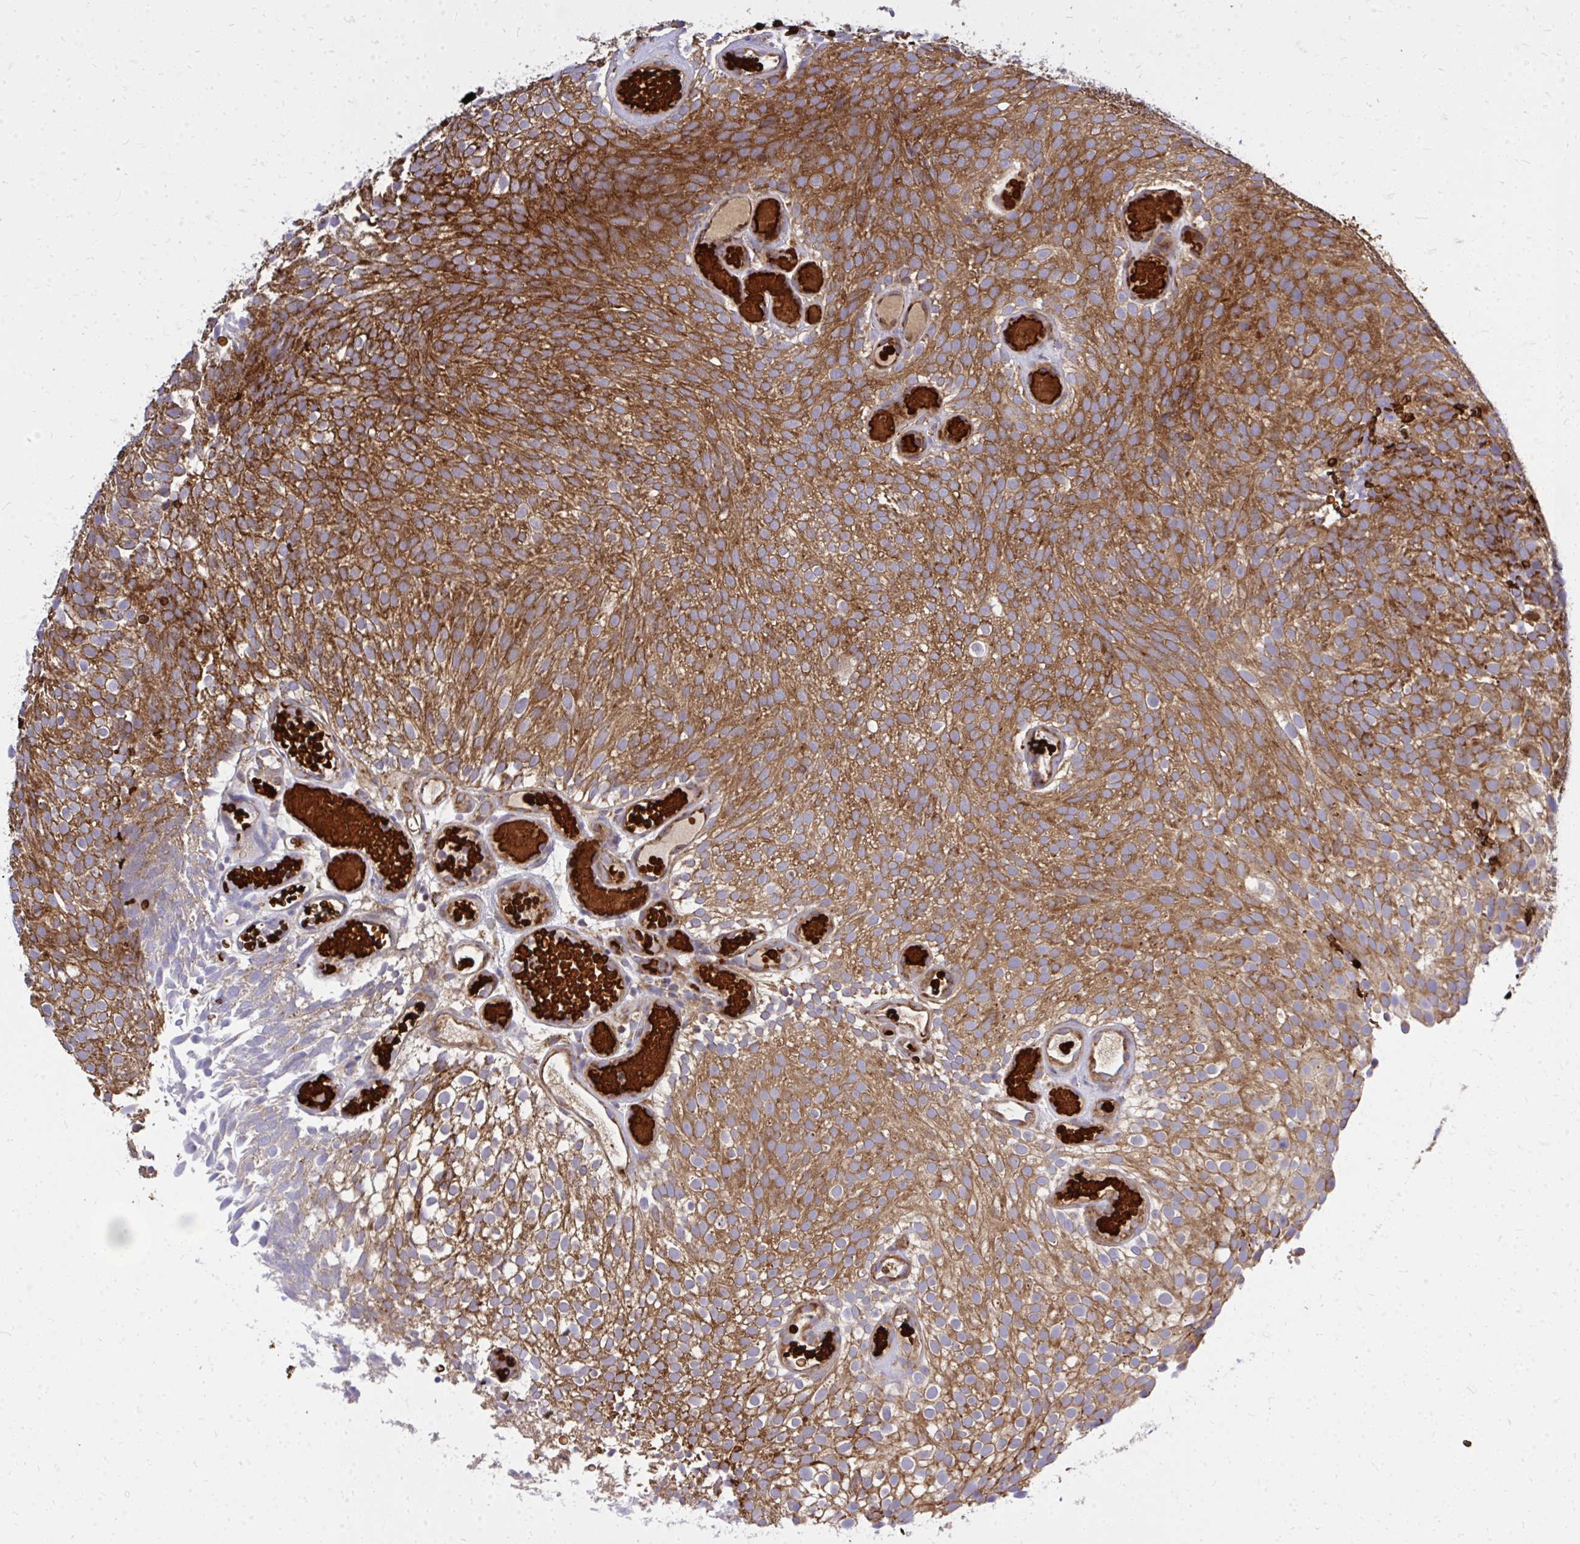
{"staining": {"intensity": "strong", "quantity": ">75%", "location": "cytoplasmic/membranous"}, "tissue": "urothelial cancer", "cell_type": "Tumor cells", "image_type": "cancer", "snomed": [{"axis": "morphology", "description": "Urothelial carcinoma, Low grade"}, {"axis": "topography", "description": "Urinary bladder"}], "caption": "This micrograph reveals immunohistochemistry staining of human urothelial carcinoma (low-grade), with high strong cytoplasmic/membranous staining in about >75% of tumor cells.", "gene": "PDK4", "patient": {"sex": "male", "age": 78}}